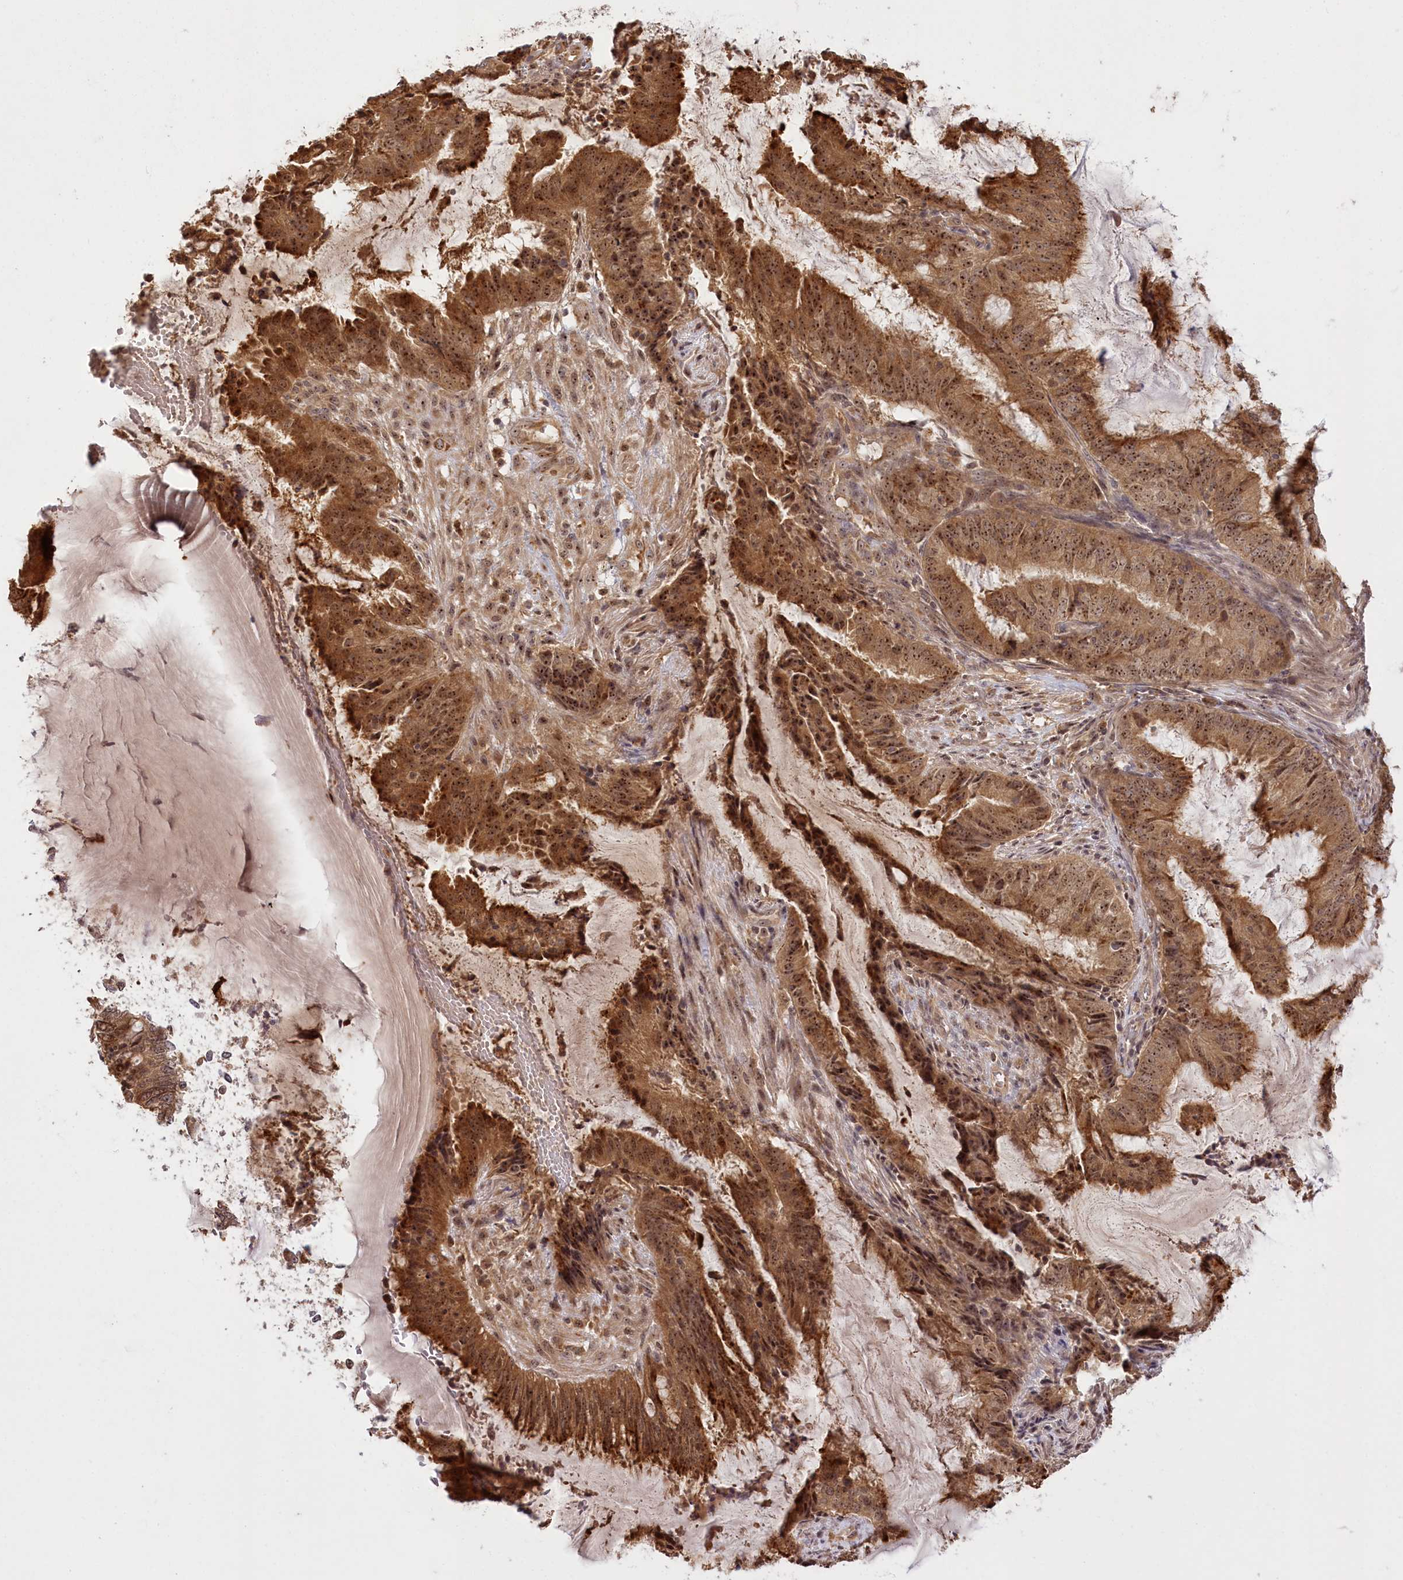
{"staining": {"intensity": "moderate", "quantity": ">75%", "location": "cytoplasmic/membranous,nuclear"}, "tissue": "endometrial cancer", "cell_type": "Tumor cells", "image_type": "cancer", "snomed": [{"axis": "morphology", "description": "Adenocarcinoma, NOS"}, {"axis": "topography", "description": "Endometrium"}], "caption": "A brown stain labels moderate cytoplasmic/membranous and nuclear positivity of a protein in human endometrial cancer tumor cells. Nuclei are stained in blue.", "gene": "SERGEF", "patient": {"sex": "female", "age": 51}}